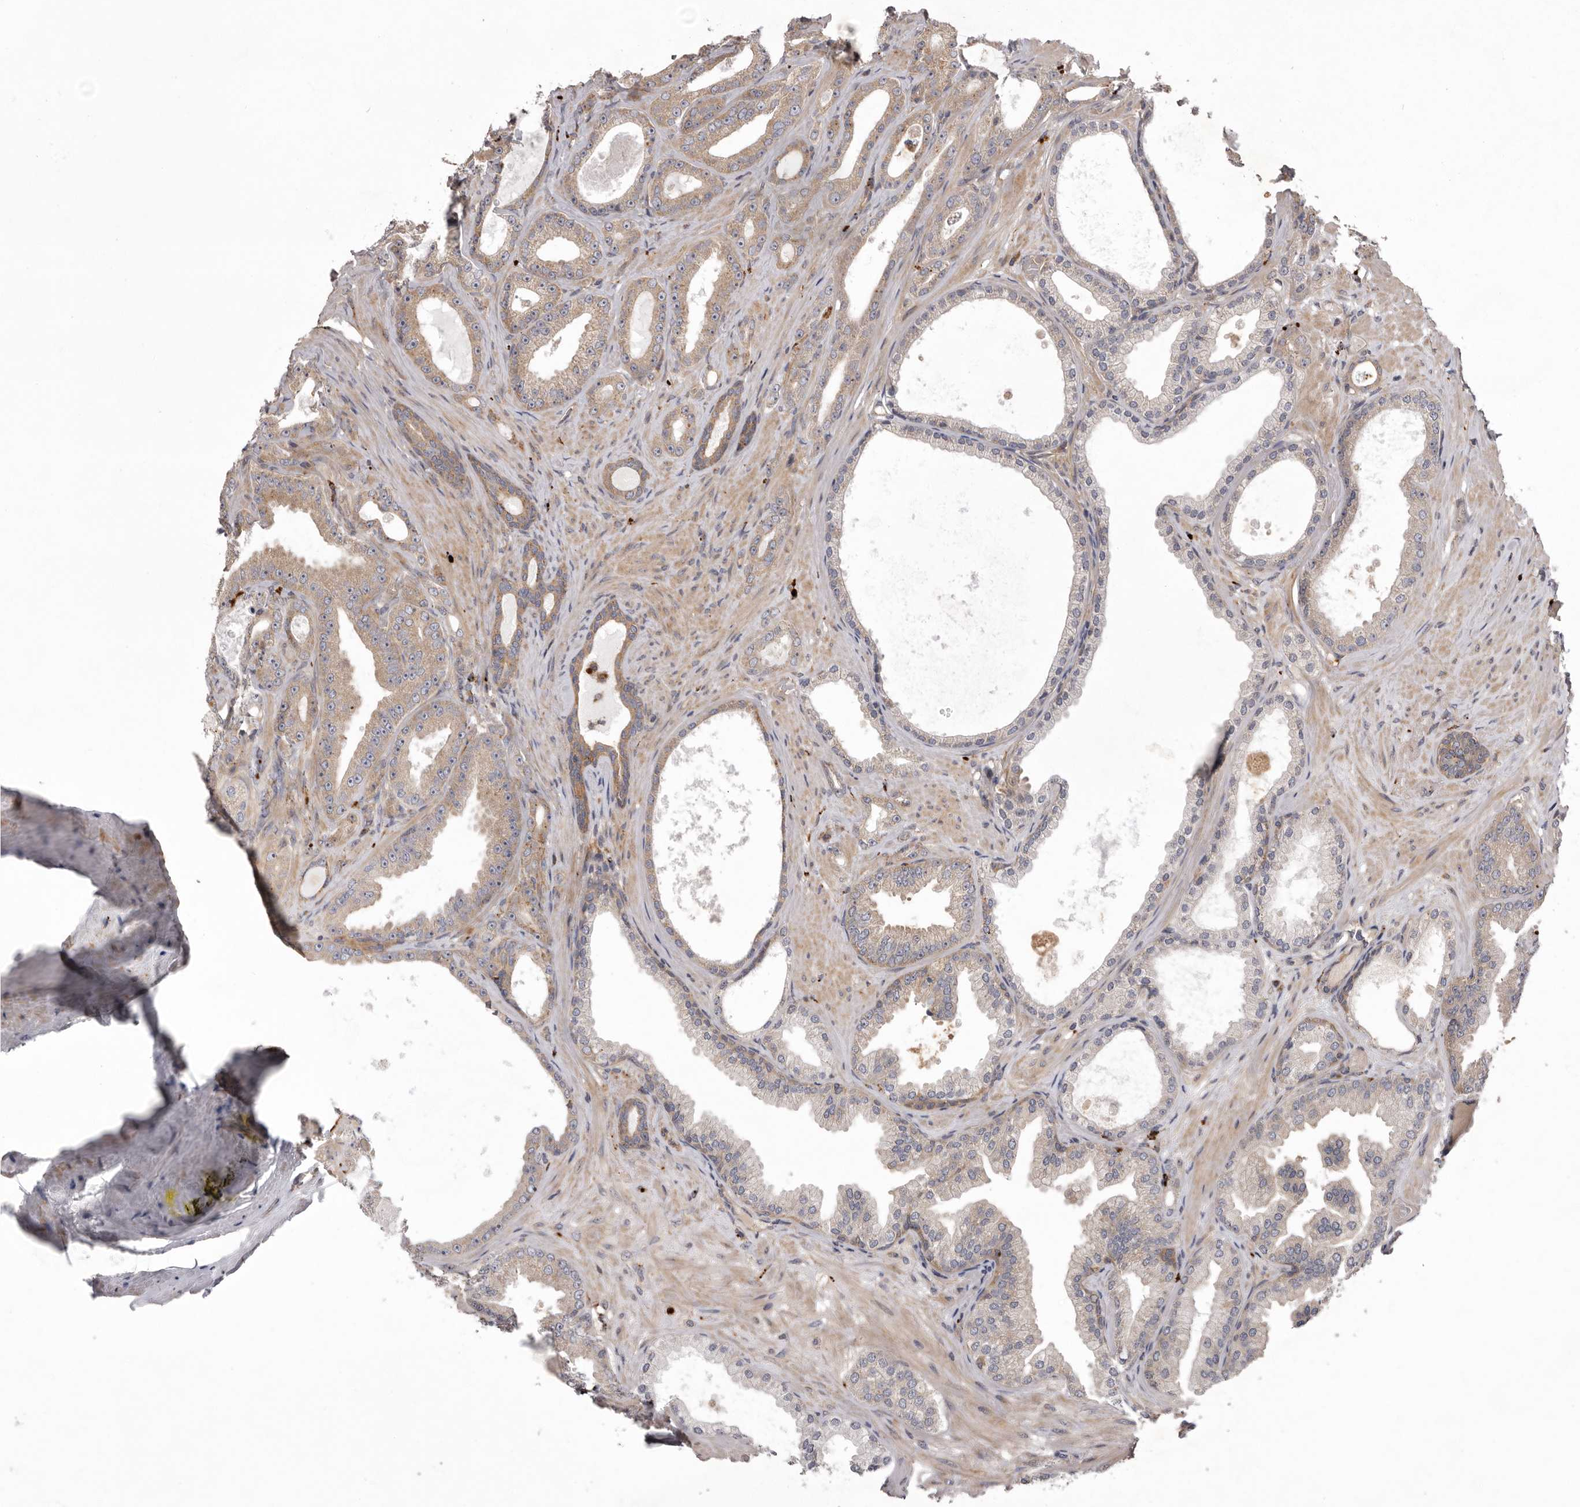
{"staining": {"intensity": "weak", "quantity": "25%-75%", "location": "cytoplasmic/membranous"}, "tissue": "prostate cancer", "cell_type": "Tumor cells", "image_type": "cancer", "snomed": [{"axis": "morphology", "description": "Adenocarcinoma, Low grade"}, {"axis": "topography", "description": "Prostate"}], "caption": "A histopathology image of human prostate cancer (adenocarcinoma (low-grade)) stained for a protein reveals weak cytoplasmic/membranous brown staining in tumor cells.", "gene": "WDR47", "patient": {"sex": "male", "age": 63}}